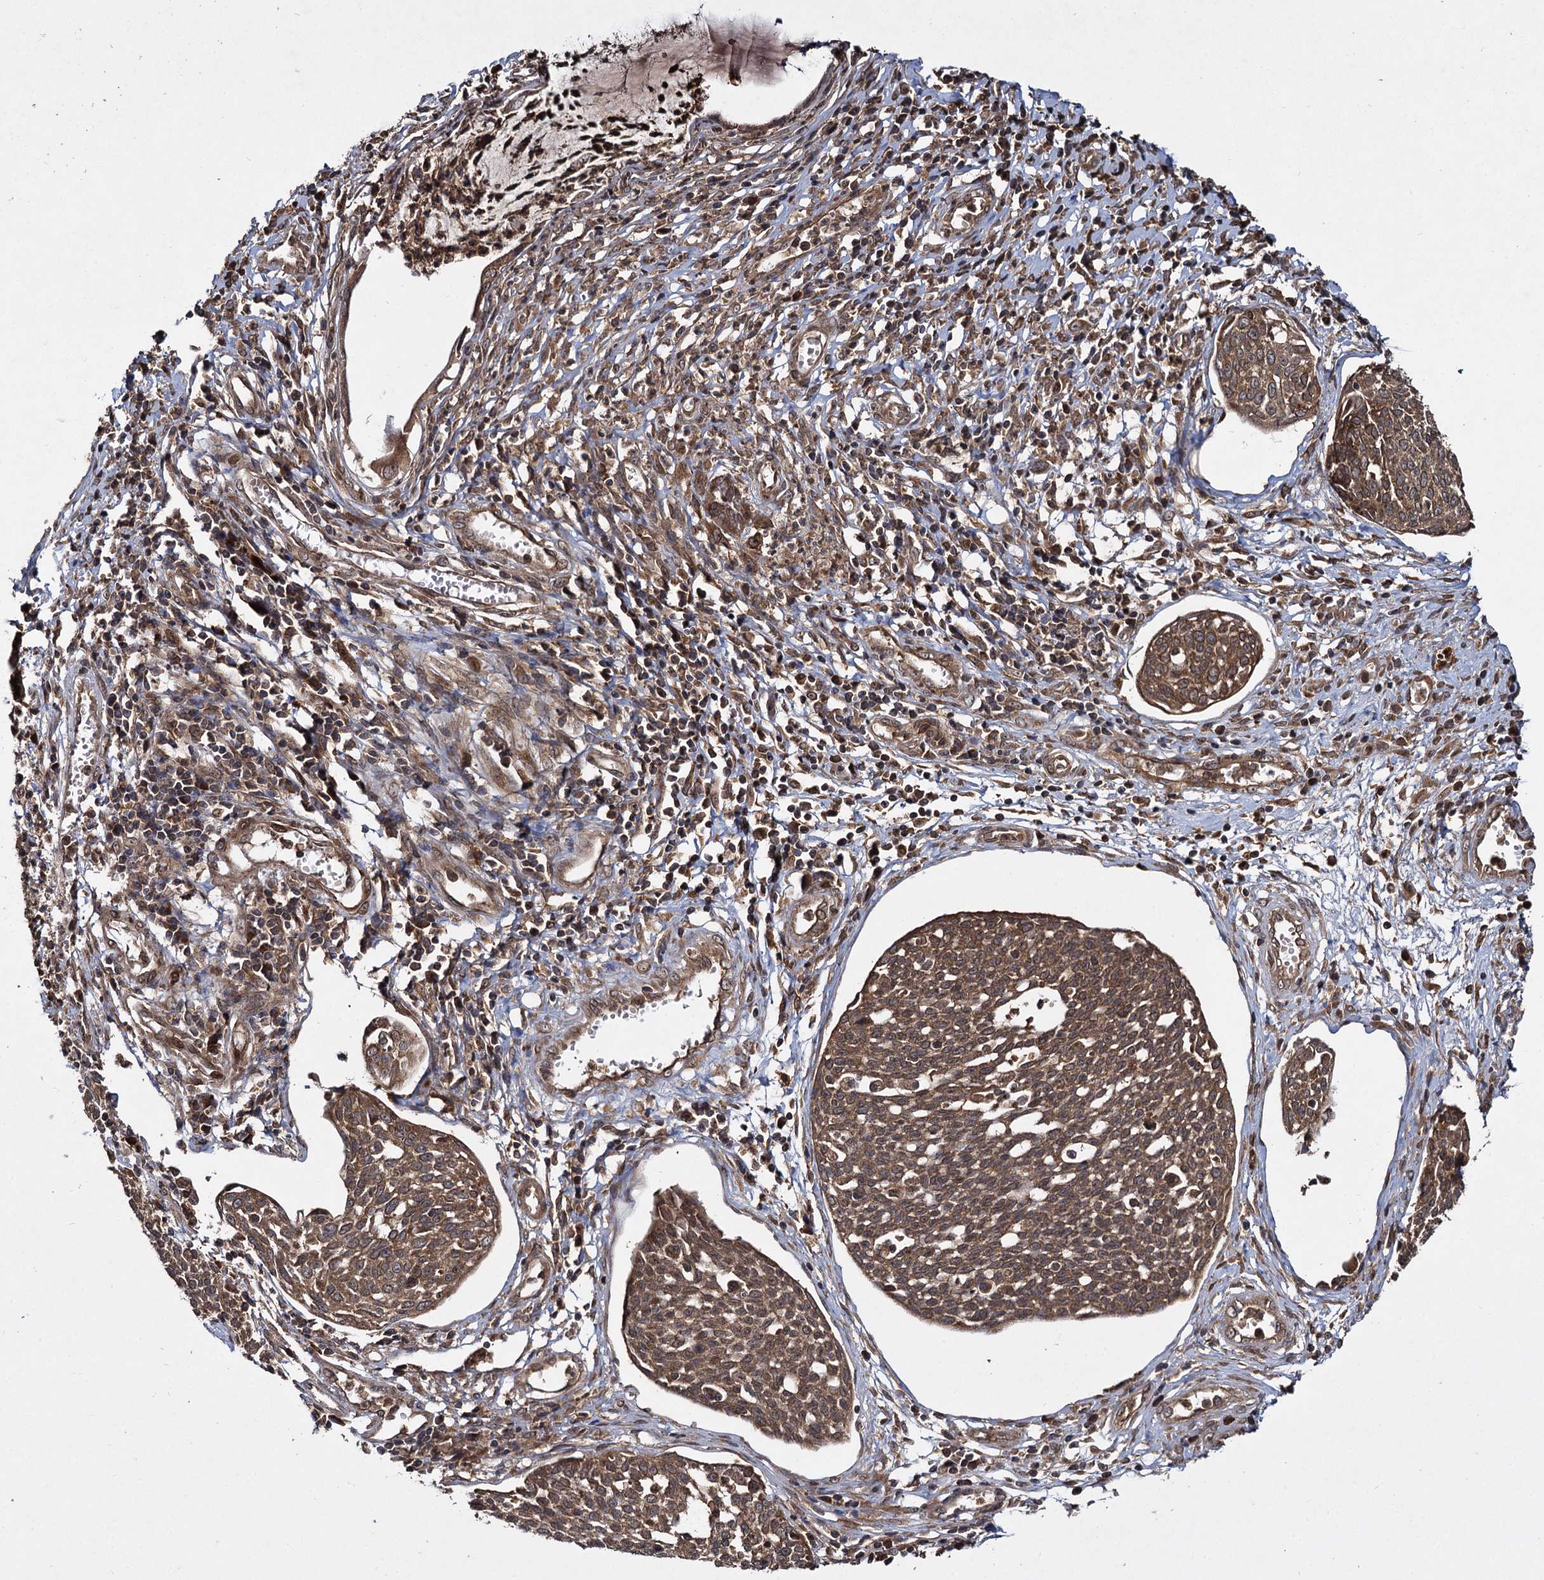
{"staining": {"intensity": "strong", "quantity": ">75%", "location": "cytoplasmic/membranous"}, "tissue": "cervical cancer", "cell_type": "Tumor cells", "image_type": "cancer", "snomed": [{"axis": "morphology", "description": "Squamous cell carcinoma, NOS"}, {"axis": "topography", "description": "Cervix"}], "caption": "Strong cytoplasmic/membranous positivity is appreciated in about >75% of tumor cells in cervical cancer.", "gene": "DCP1B", "patient": {"sex": "female", "age": 34}}